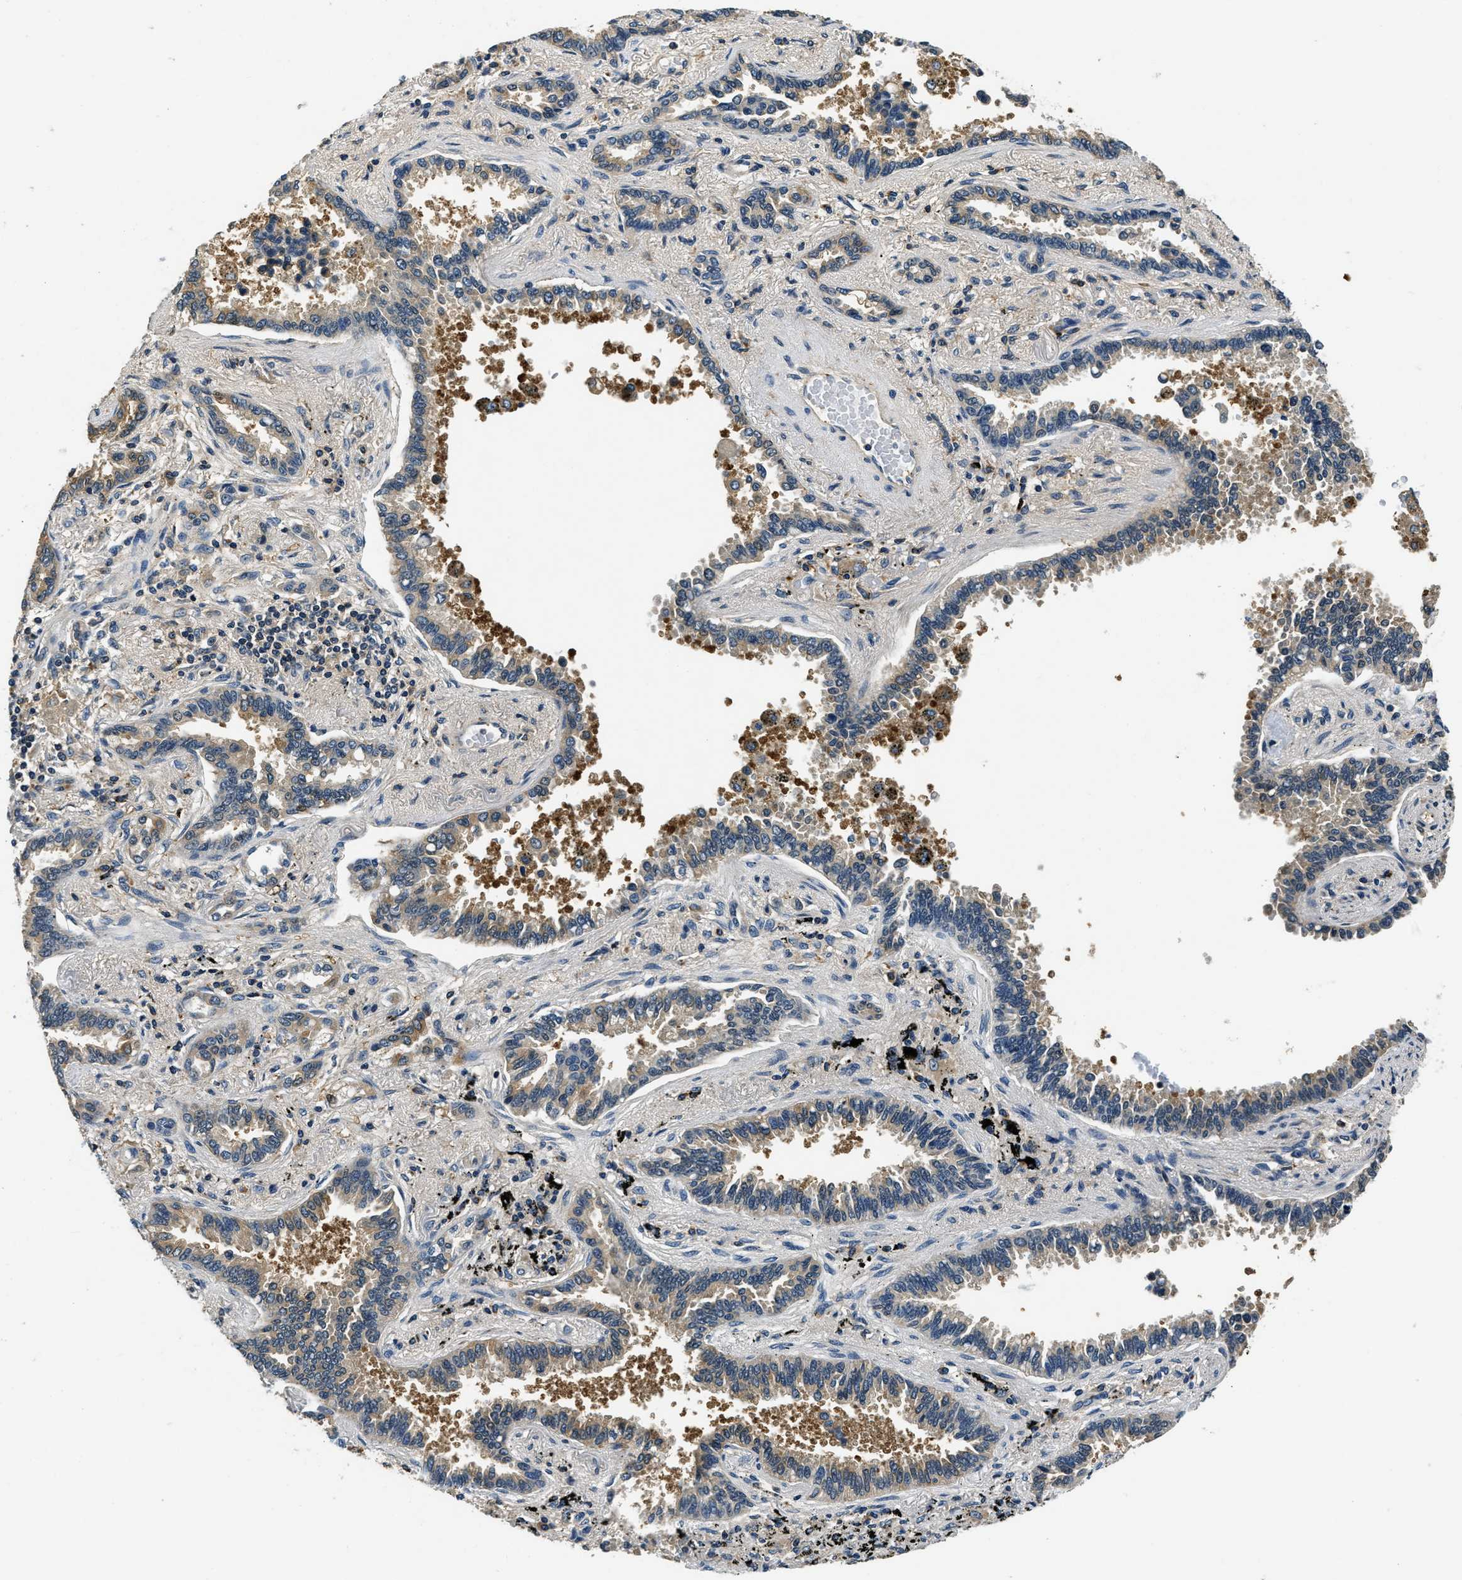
{"staining": {"intensity": "moderate", "quantity": ">75%", "location": "cytoplasmic/membranous"}, "tissue": "lung cancer", "cell_type": "Tumor cells", "image_type": "cancer", "snomed": [{"axis": "morphology", "description": "Normal tissue, NOS"}, {"axis": "morphology", "description": "Adenocarcinoma, NOS"}, {"axis": "topography", "description": "Lung"}], "caption": "This image demonstrates immunohistochemistry (IHC) staining of human adenocarcinoma (lung), with medium moderate cytoplasmic/membranous expression in approximately >75% of tumor cells.", "gene": "RESF1", "patient": {"sex": "male", "age": 59}}